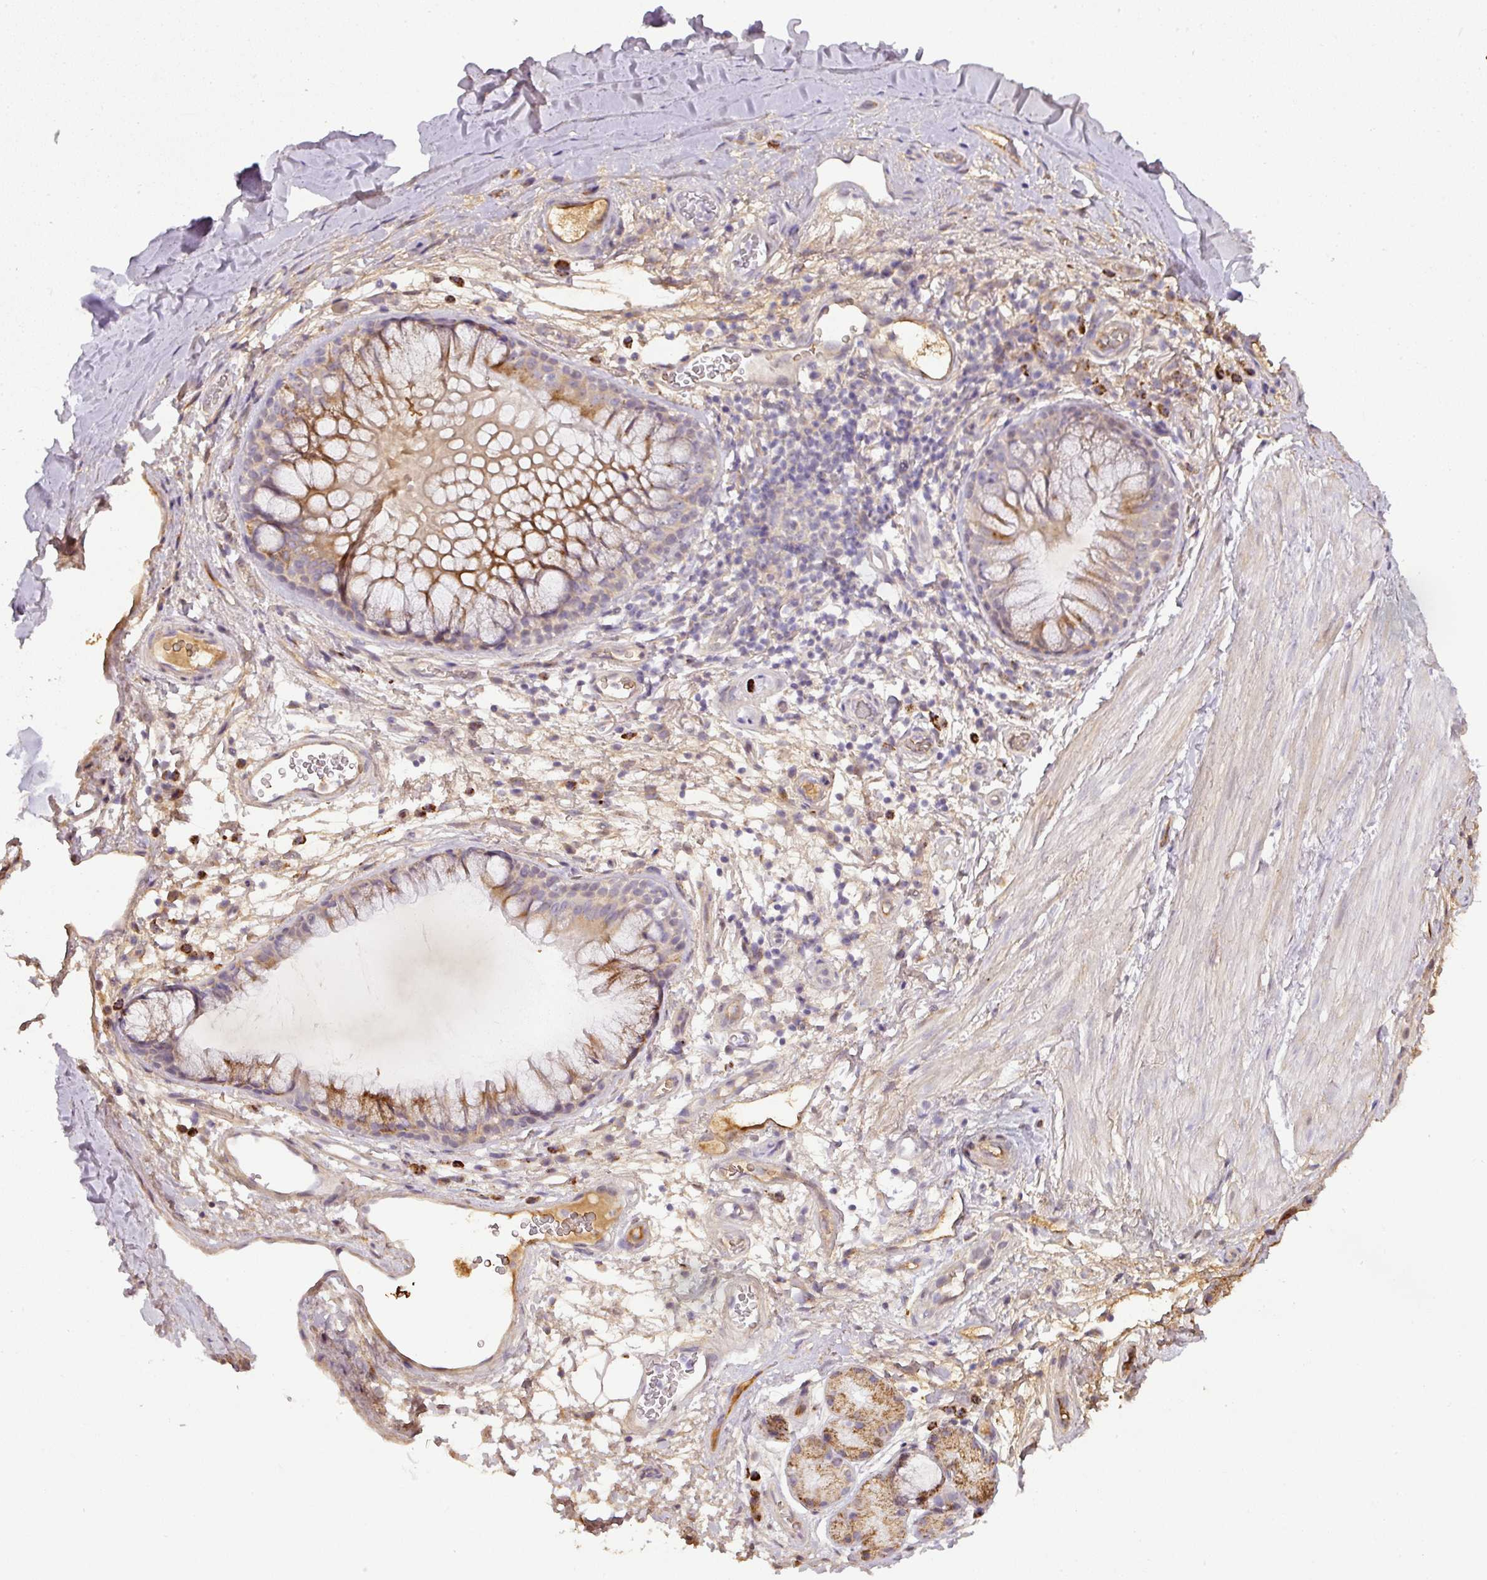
{"staining": {"intensity": "weak", "quantity": "<25%", "location": "cytoplasmic/membranous"}, "tissue": "adipose tissue", "cell_type": "Adipocytes", "image_type": "normal", "snomed": [{"axis": "morphology", "description": "Normal tissue, NOS"}, {"axis": "topography", "description": "Cartilage tissue"}, {"axis": "topography", "description": "Bronchus"}], "caption": "Human adipose tissue stained for a protein using immunohistochemistry (IHC) reveals no positivity in adipocytes.", "gene": "CCZ1B", "patient": {"sex": "male", "age": 58}}